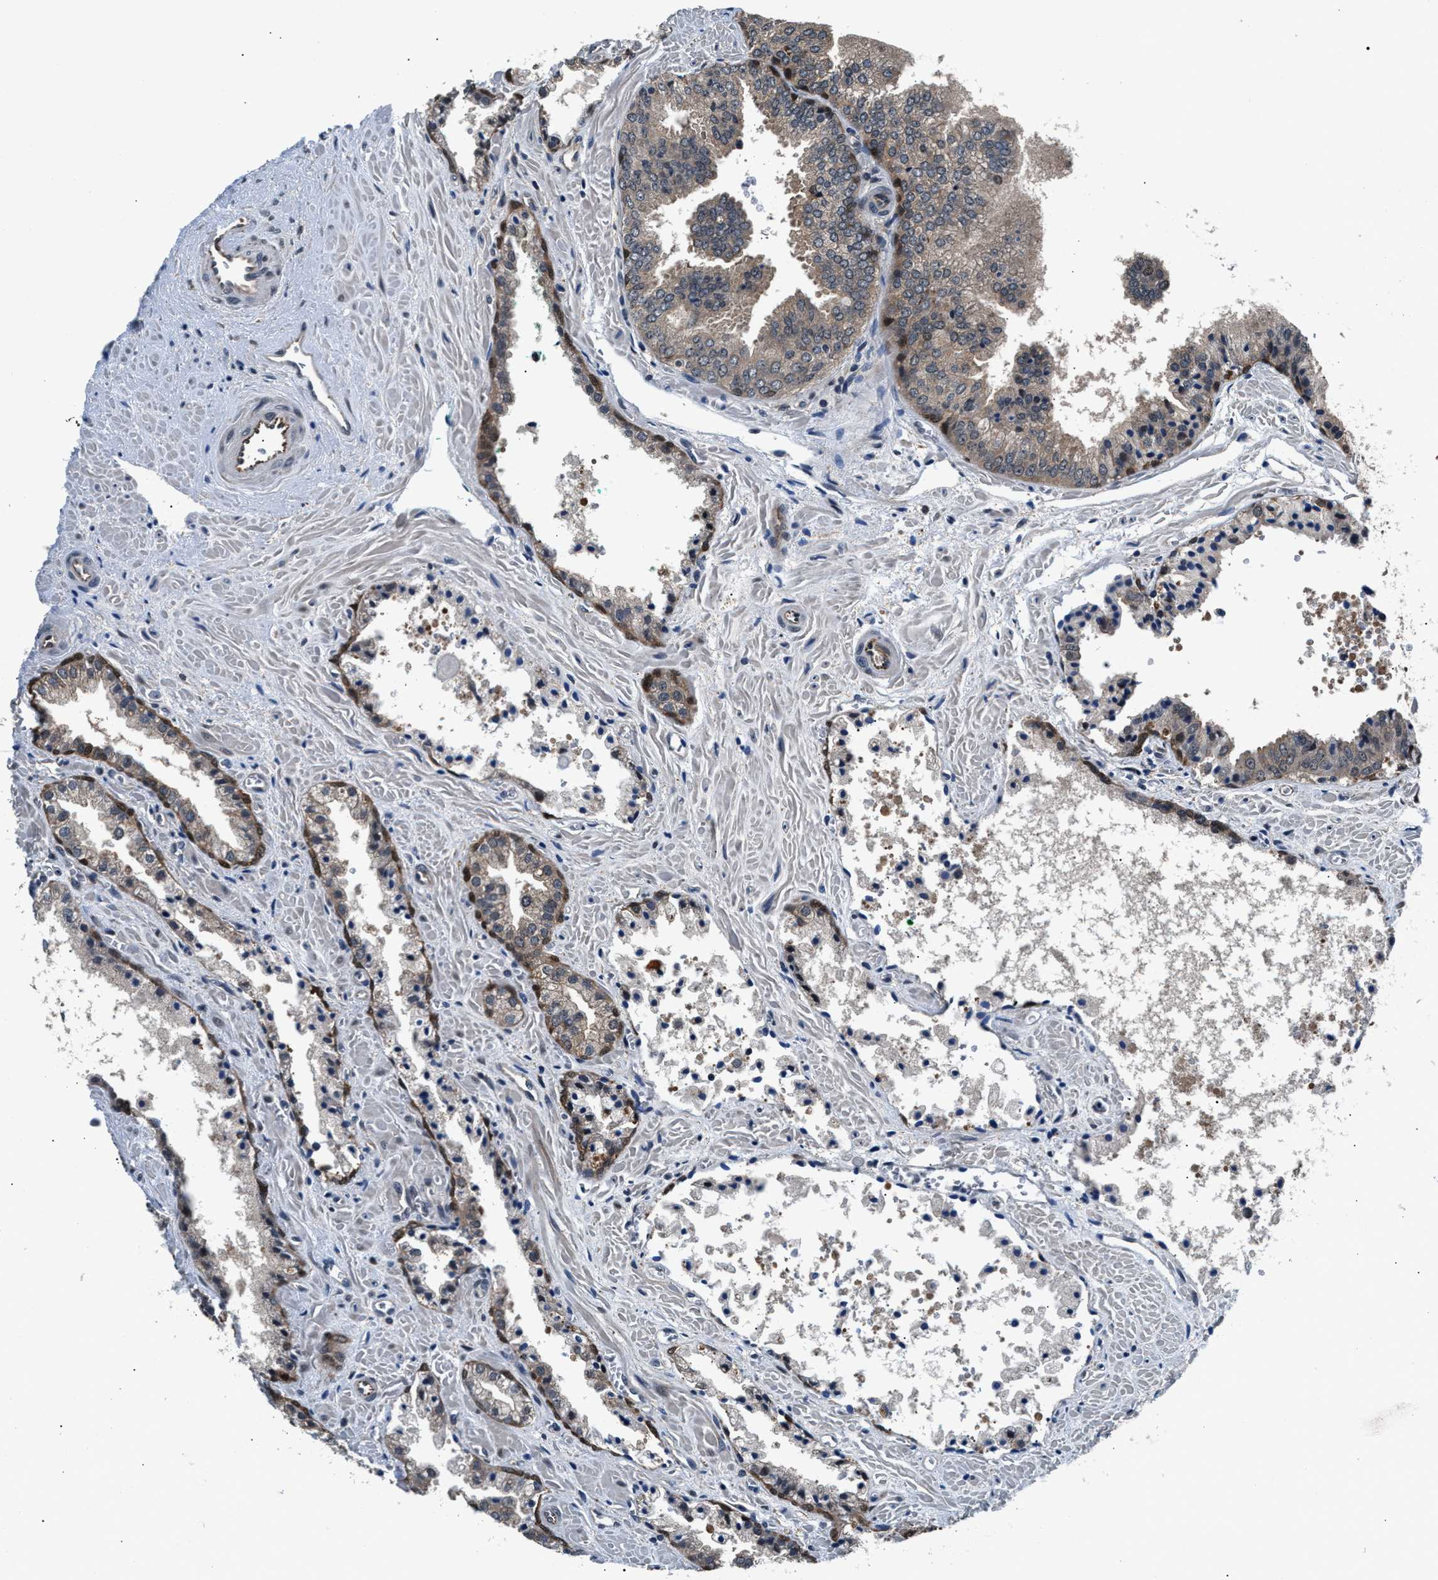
{"staining": {"intensity": "weak", "quantity": "25%-75%", "location": "cytoplasmic/membranous"}, "tissue": "prostate cancer", "cell_type": "Tumor cells", "image_type": "cancer", "snomed": [{"axis": "morphology", "description": "Adenocarcinoma, Low grade"}, {"axis": "topography", "description": "Prostate"}], "caption": "This histopathology image demonstrates immunohistochemistry staining of human prostate cancer, with low weak cytoplasmic/membranous positivity in approximately 25%-75% of tumor cells.", "gene": "RBM33", "patient": {"sex": "male", "age": 71}}